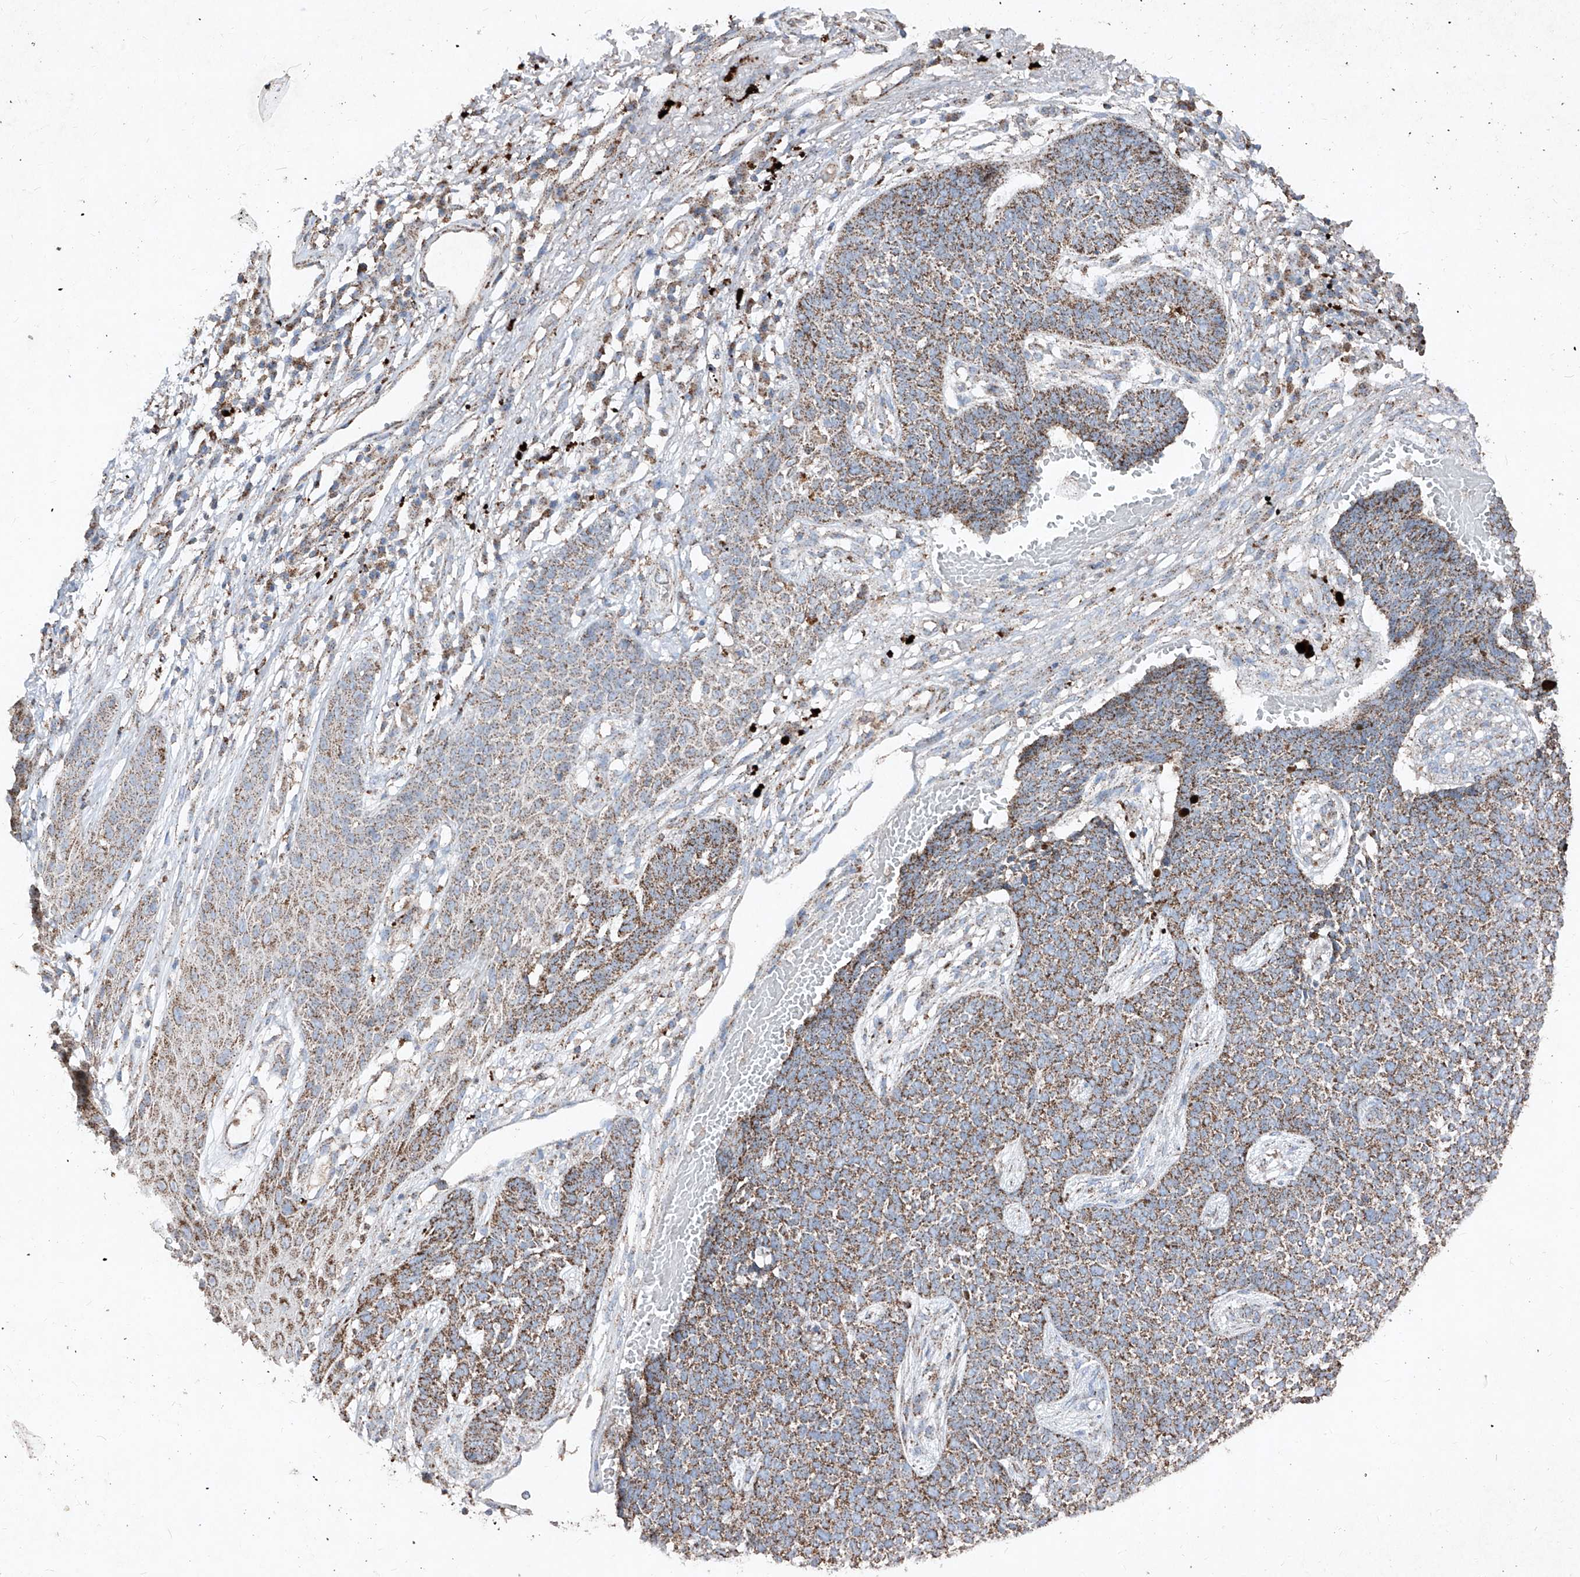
{"staining": {"intensity": "moderate", "quantity": ">75%", "location": "cytoplasmic/membranous"}, "tissue": "skin cancer", "cell_type": "Tumor cells", "image_type": "cancer", "snomed": [{"axis": "morphology", "description": "Basal cell carcinoma"}, {"axis": "topography", "description": "Skin"}], "caption": "Immunohistochemical staining of skin basal cell carcinoma demonstrates medium levels of moderate cytoplasmic/membranous positivity in approximately >75% of tumor cells. (DAB (3,3'-diaminobenzidine) = brown stain, brightfield microscopy at high magnification).", "gene": "ABCD3", "patient": {"sex": "female", "age": 84}}